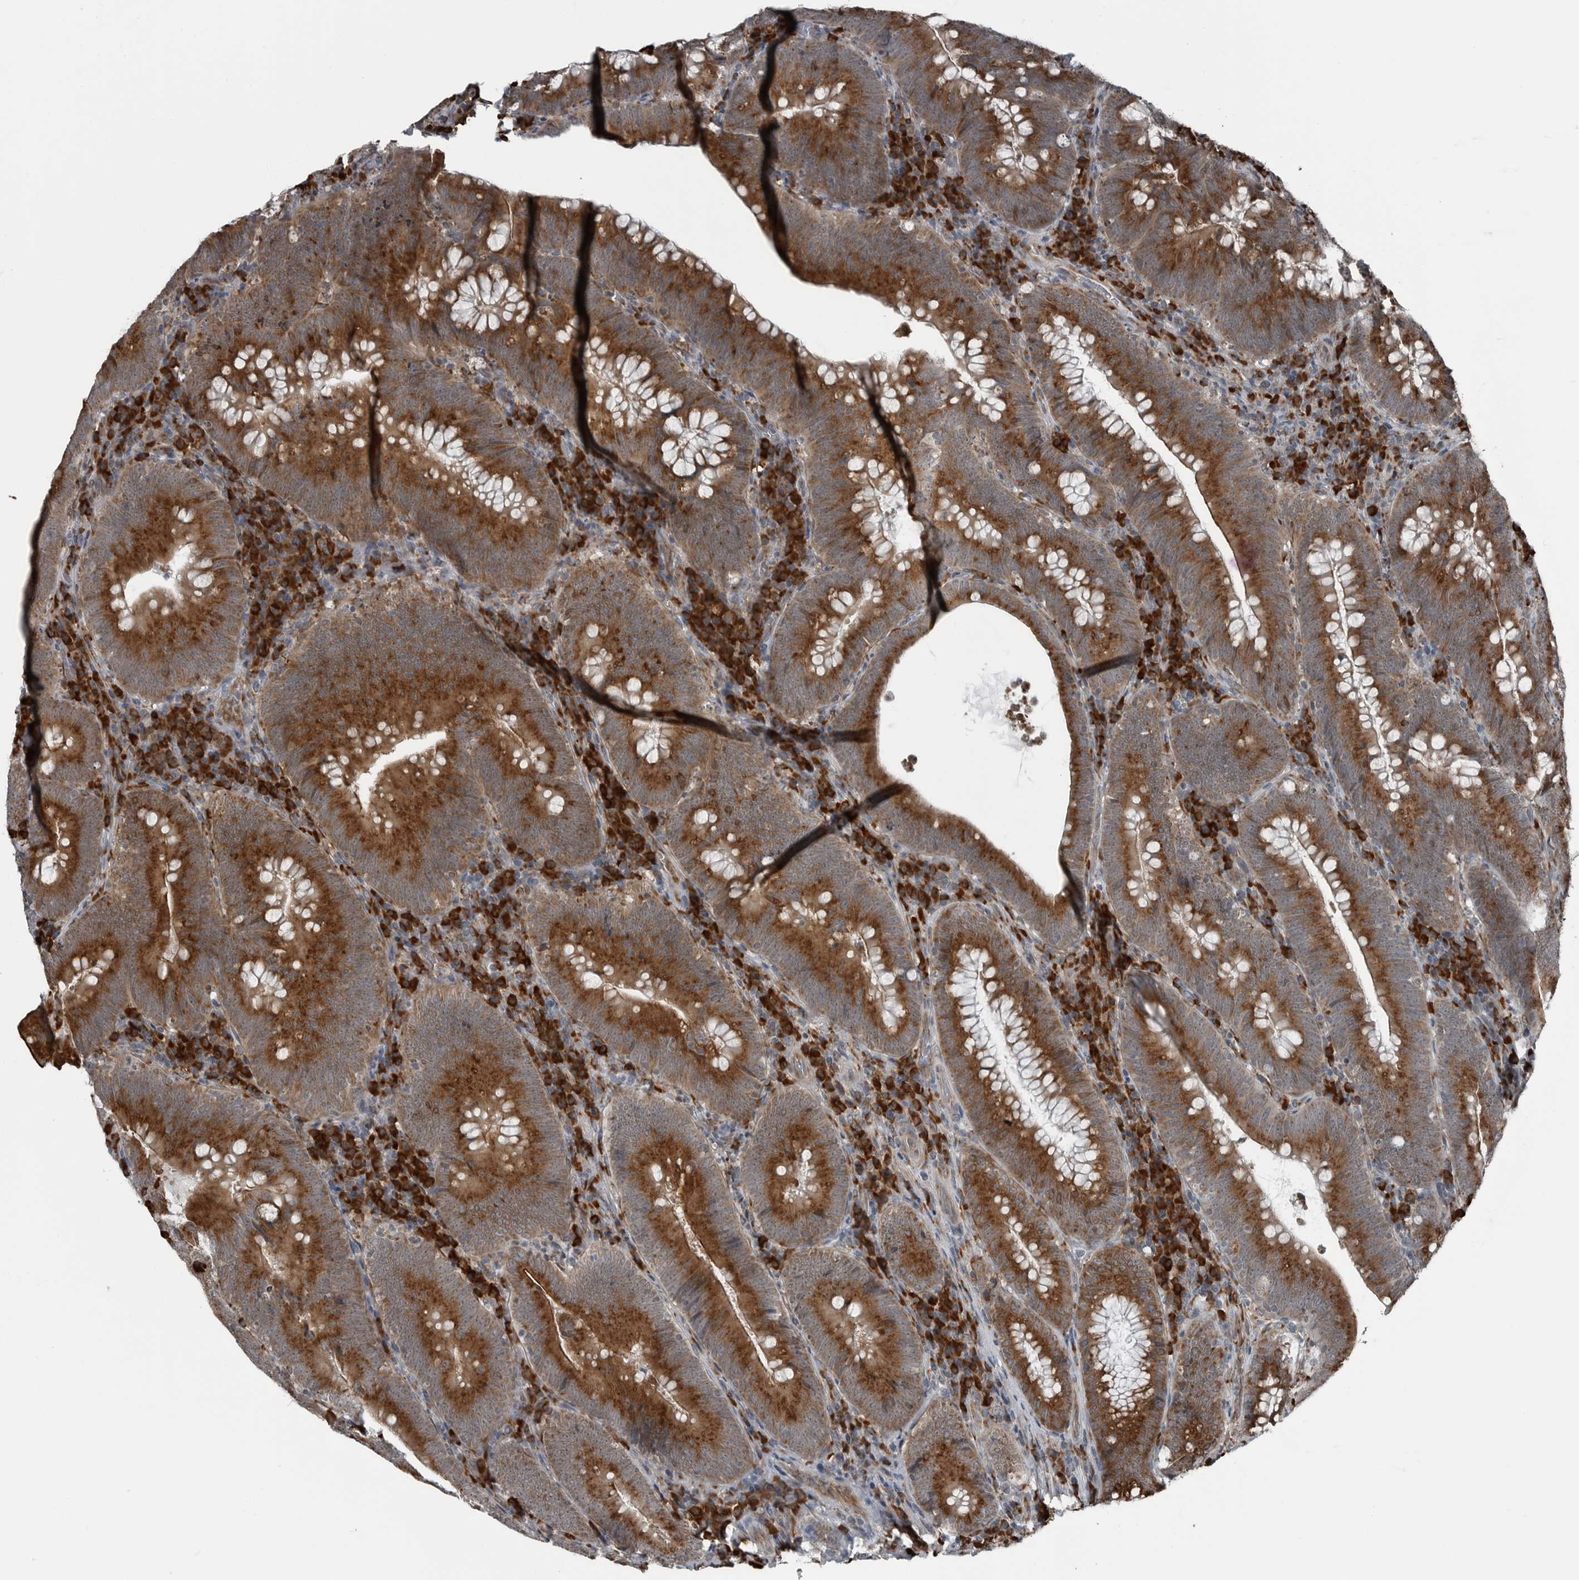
{"staining": {"intensity": "strong", "quantity": ">75%", "location": "cytoplasmic/membranous"}, "tissue": "colorectal cancer", "cell_type": "Tumor cells", "image_type": "cancer", "snomed": [{"axis": "morphology", "description": "Normal tissue, NOS"}, {"axis": "topography", "description": "Colon"}], "caption": "Immunohistochemical staining of colorectal cancer displays high levels of strong cytoplasmic/membranous positivity in about >75% of tumor cells. The staining is performed using DAB (3,3'-diaminobenzidine) brown chromogen to label protein expression. The nuclei are counter-stained blue using hematoxylin.", "gene": "CEP85", "patient": {"sex": "female", "age": 82}}